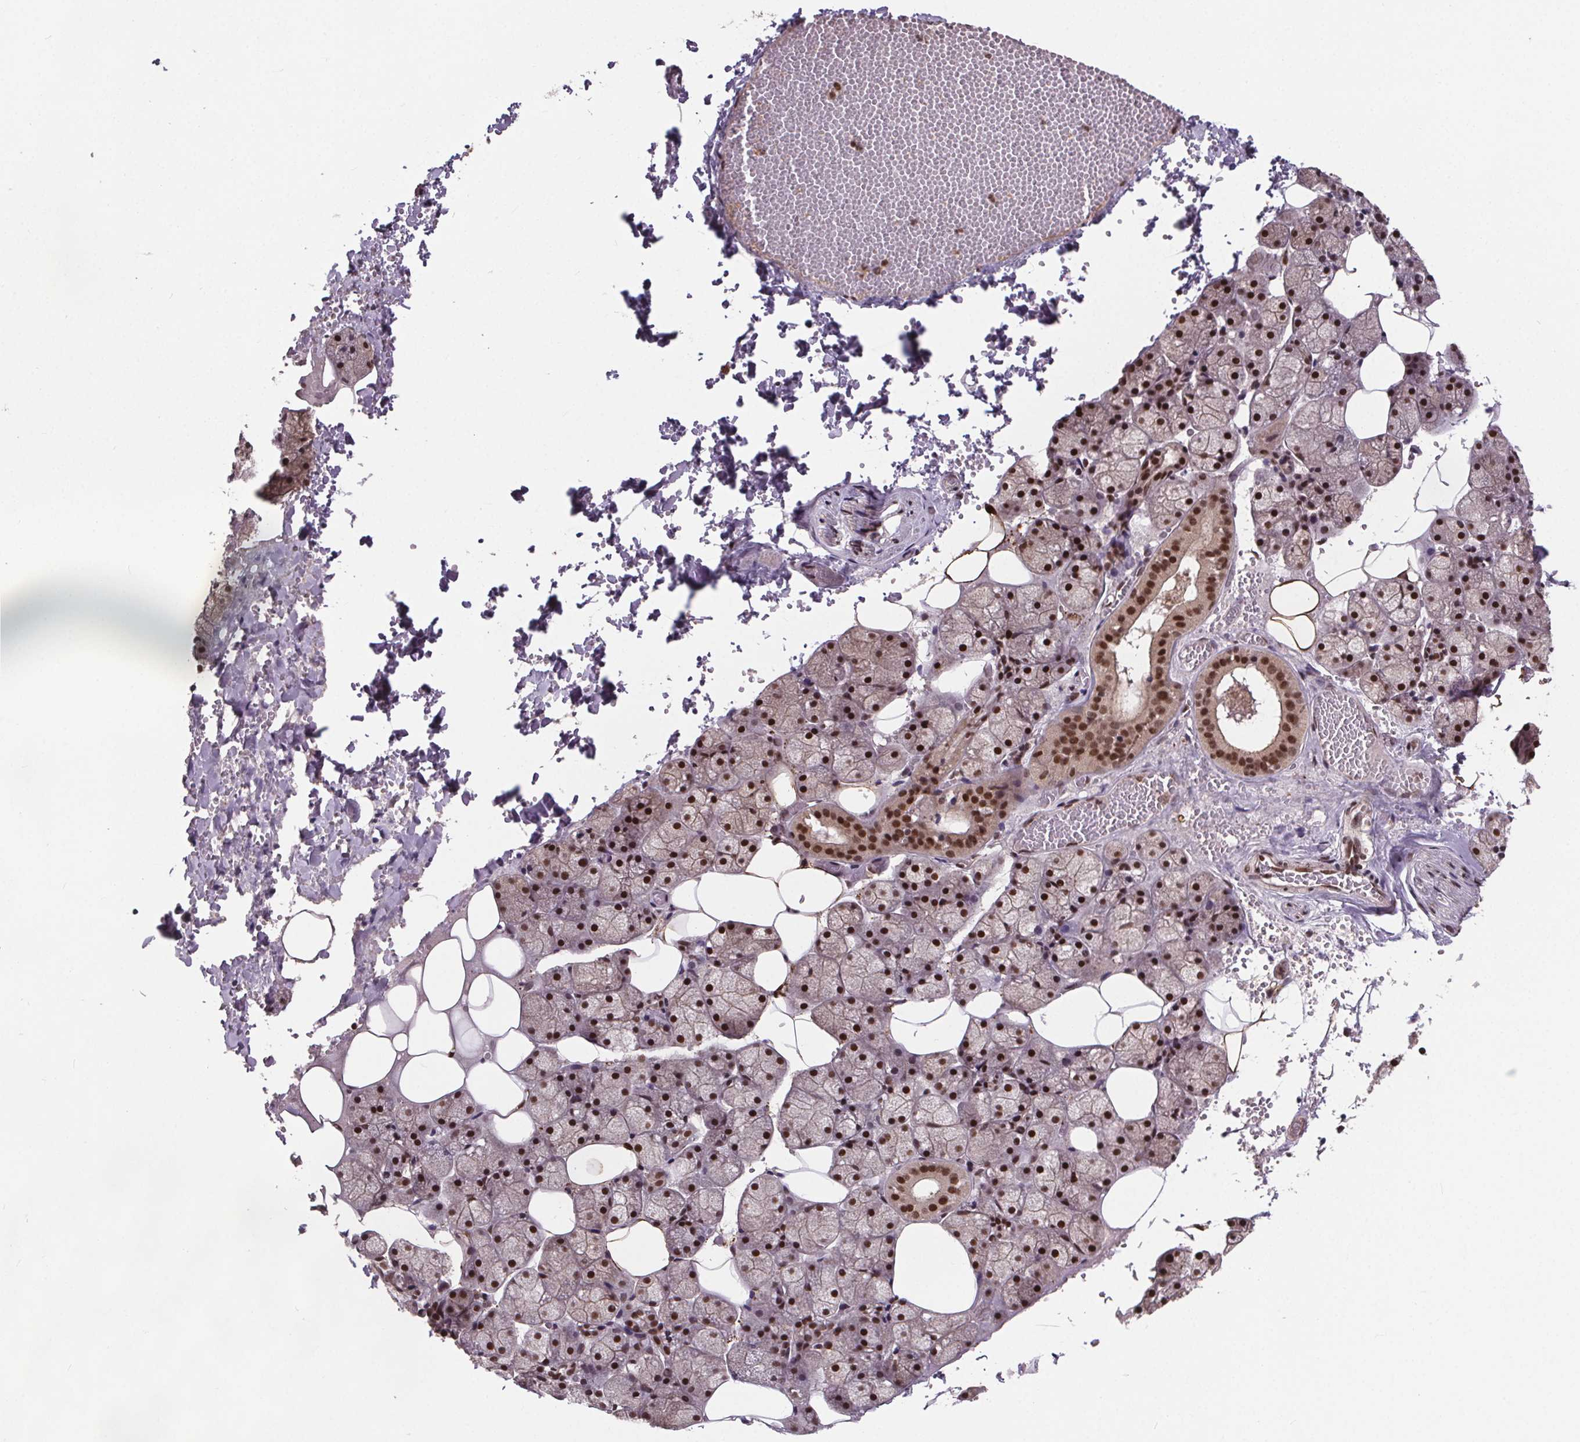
{"staining": {"intensity": "strong", "quantity": ">75%", "location": "nuclear"}, "tissue": "salivary gland", "cell_type": "Glandular cells", "image_type": "normal", "snomed": [{"axis": "morphology", "description": "Normal tissue, NOS"}, {"axis": "topography", "description": "Salivary gland"}], "caption": "Protein staining exhibits strong nuclear expression in about >75% of glandular cells in benign salivary gland. (IHC, brightfield microscopy, high magnification).", "gene": "JARID2", "patient": {"sex": "male", "age": 38}}